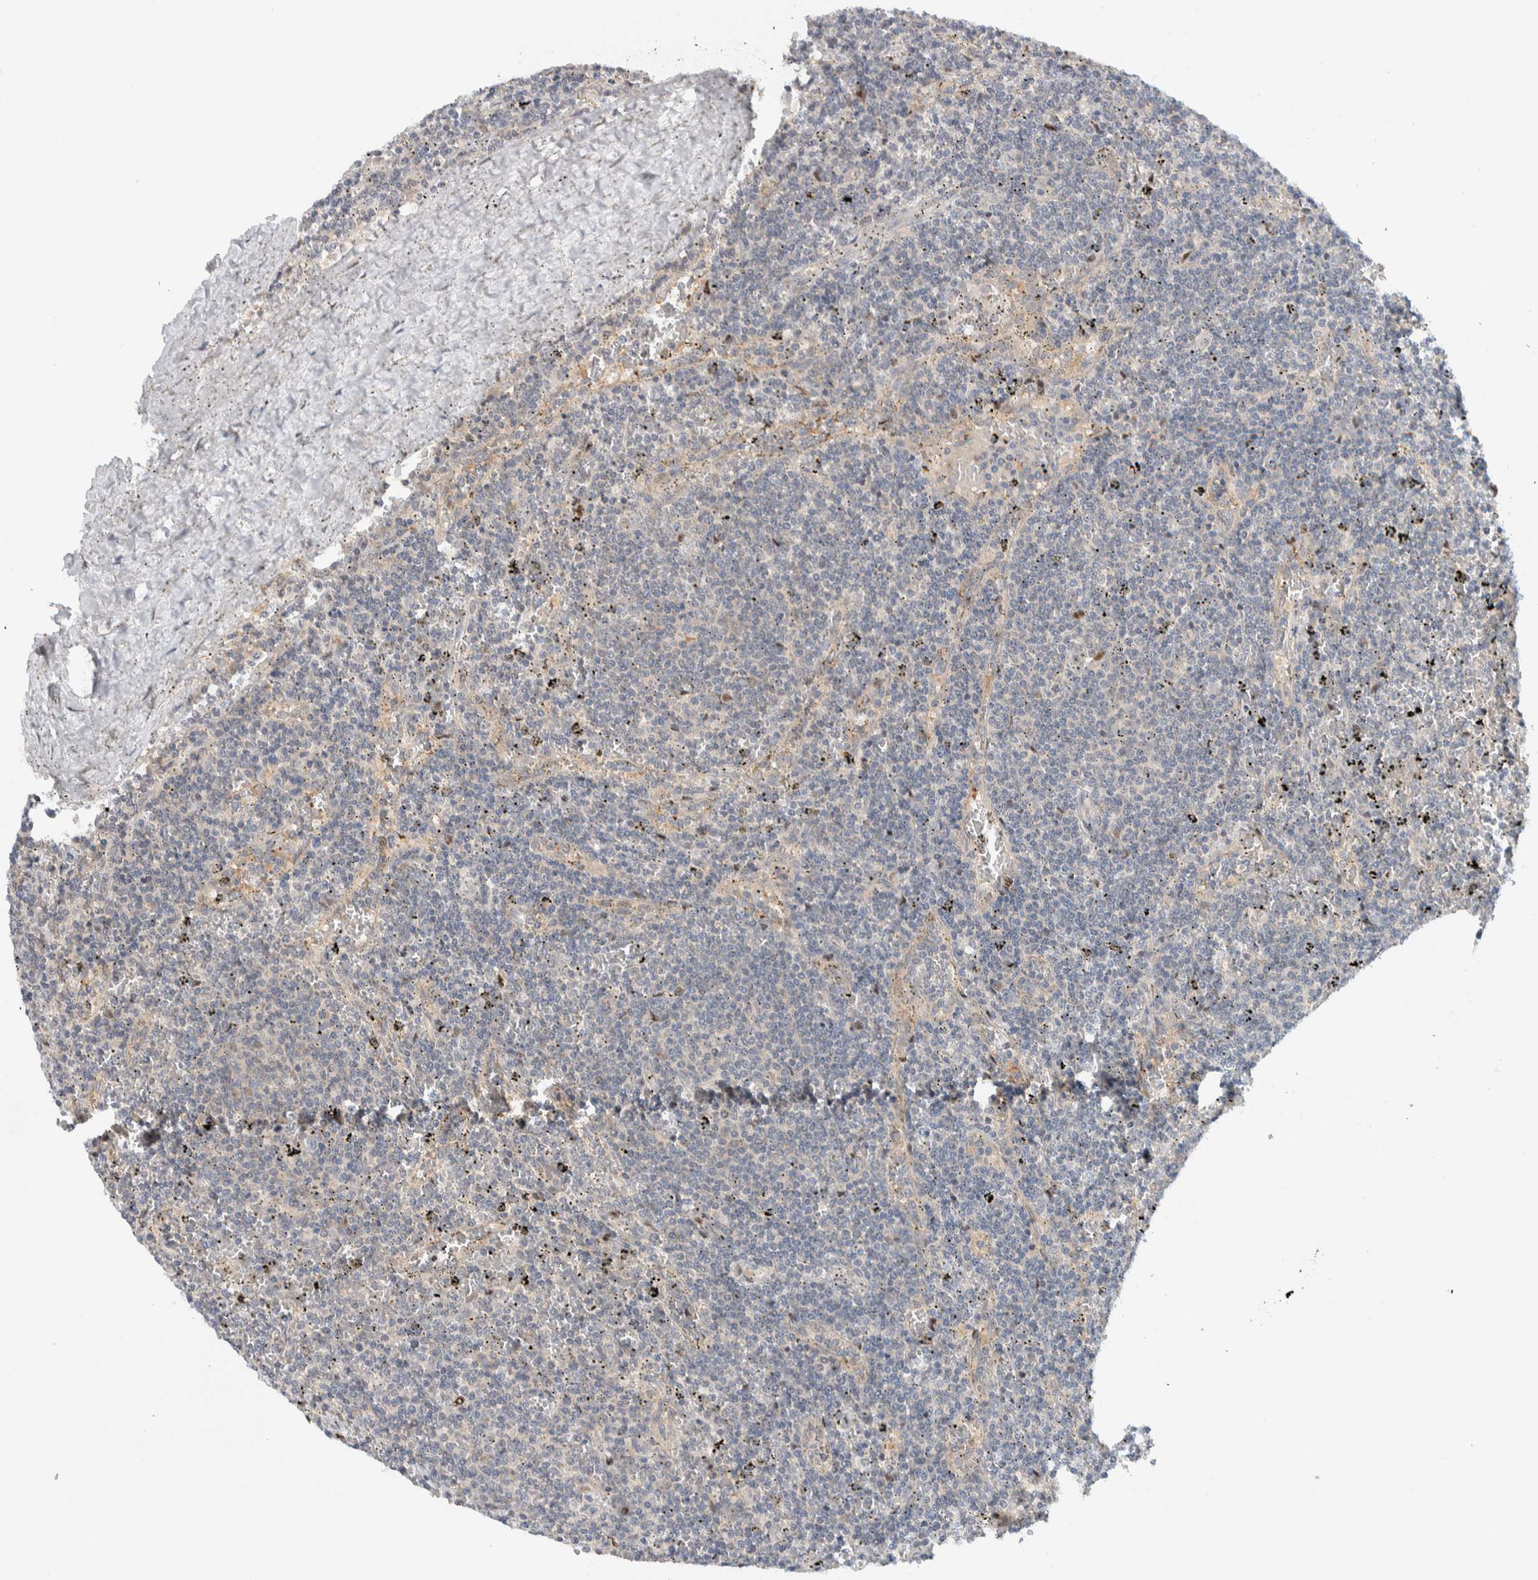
{"staining": {"intensity": "negative", "quantity": "none", "location": "none"}, "tissue": "lymphoma", "cell_type": "Tumor cells", "image_type": "cancer", "snomed": [{"axis": "morphology", "description": "Malignant lymphoma, non-Hodgkin's type, Low grade"}, {"axis": "topography", "description": "Spleen"}], "caption": "Lymphoma was stained to show a protein in brown. There is no significant positivity in tumor cells.", "gene": "NCR3LG1", "patient": {"sex": "female", "age": 50}}